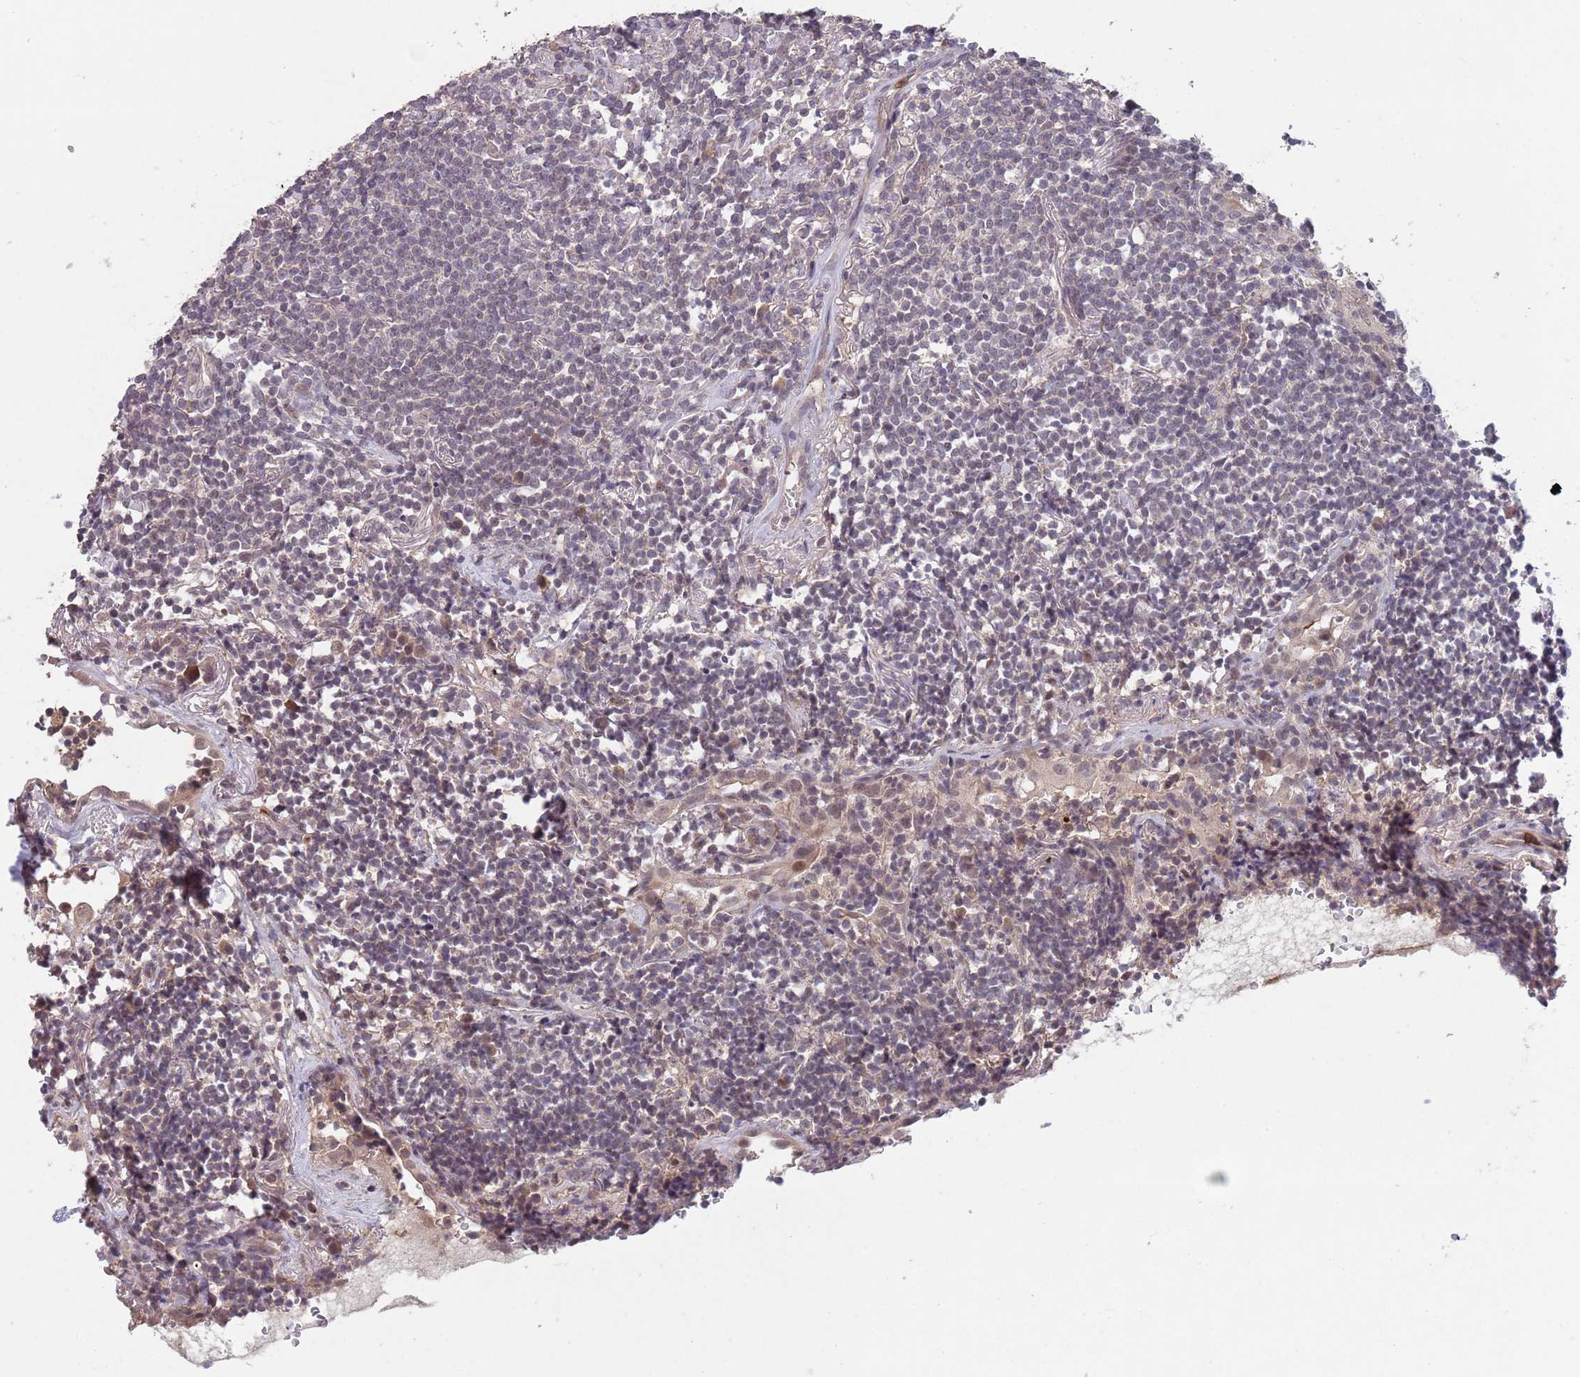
{"staining": {"intensity": "weak", "quantity": "<25%", "location": "cytoplasmic/membranous"}, "tissue": "lymphoma", "cell_type": "Tumor cells", "image_type": "cancer", "snomed": [{"axis": "morphology", "description": "Malignant lymphoma, non-Hodgkin's type, Low grade"}, {"axis": "topography", "description": "Lung"}], "caption": "Immunohistochemistry image of malignant lymphoma, non-Hodgkin's type (low-grade) stained for a protein (brown), which shows no positivity in tumor cells.", "gene": "MEI1", "patient": {"sex": "female", "age": 71}}